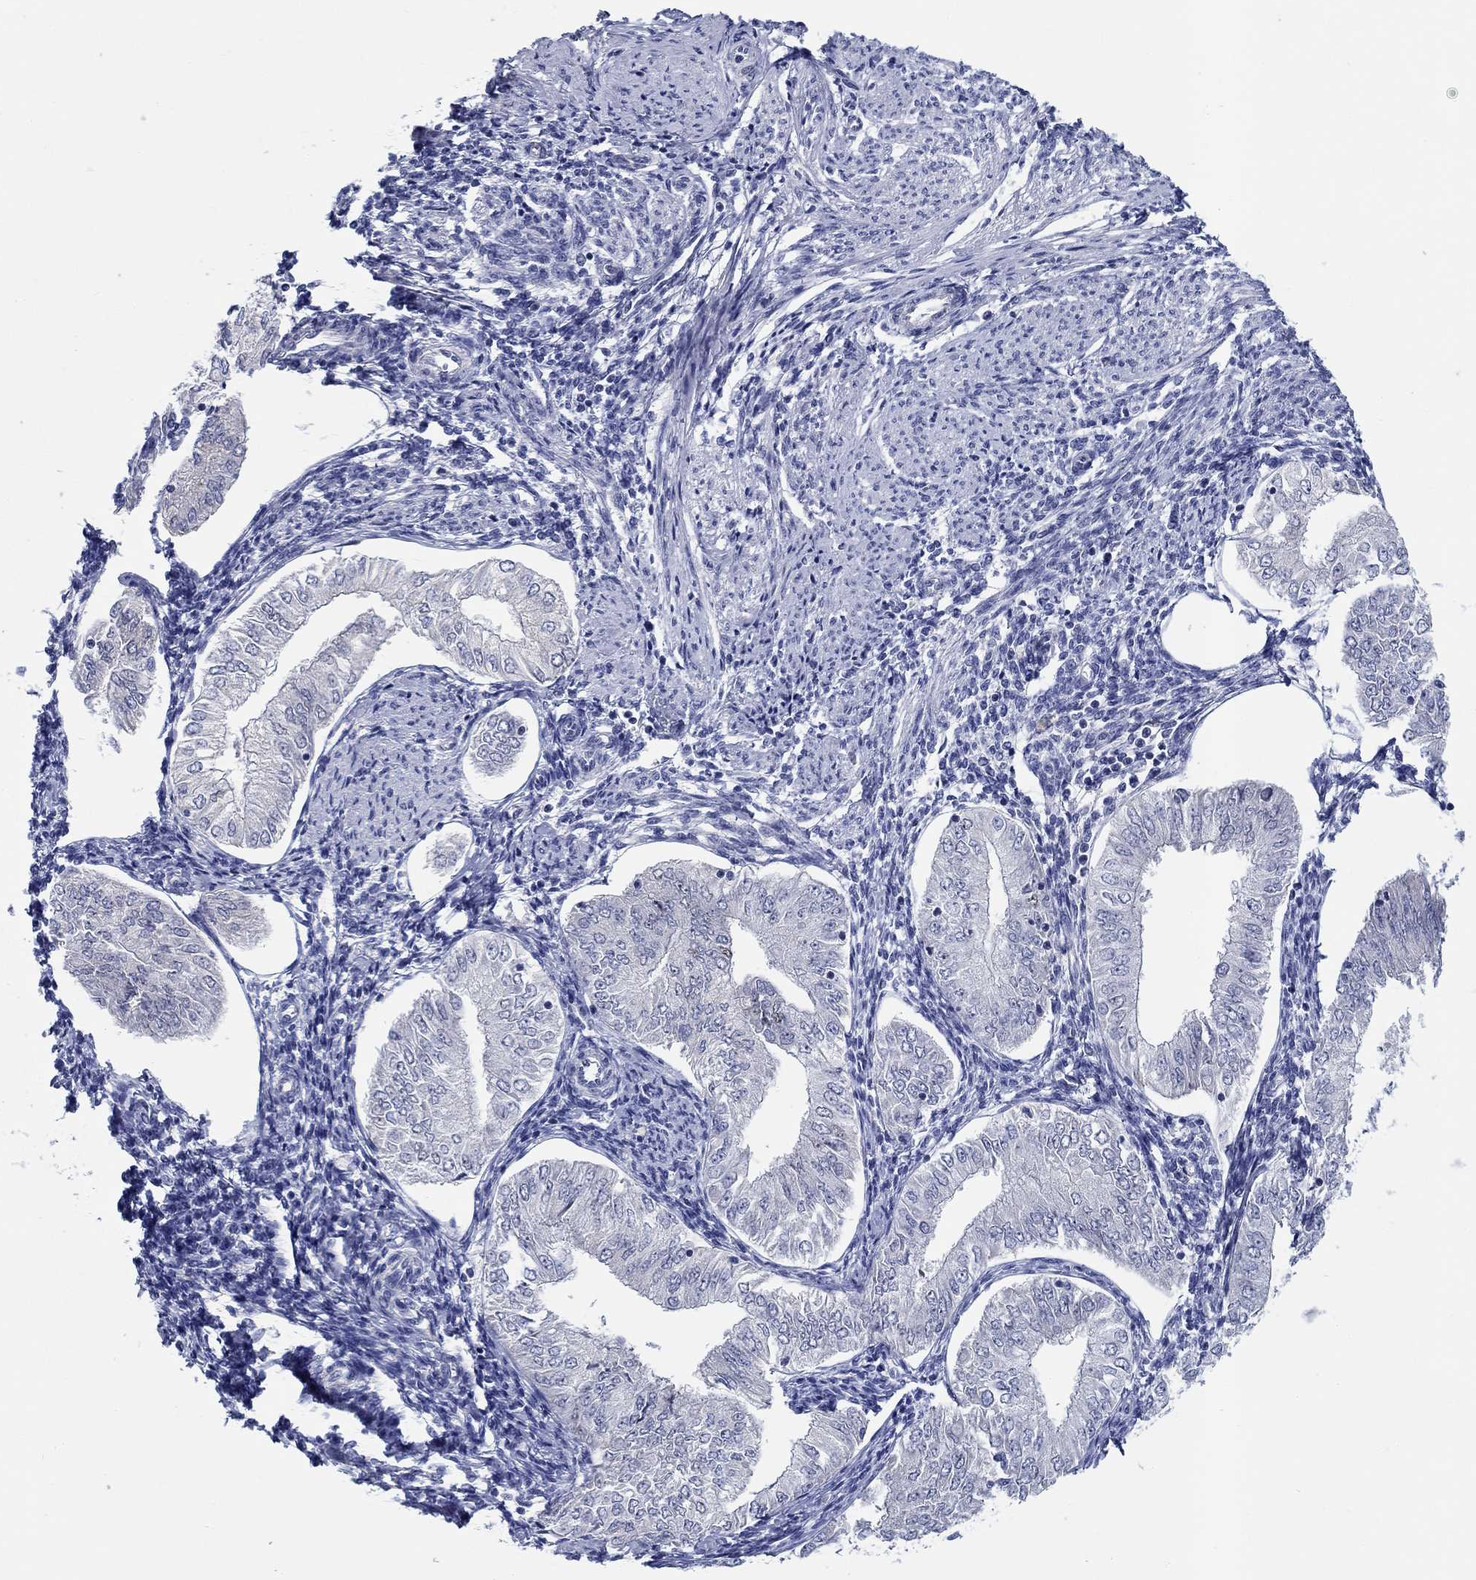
{"staining": {"intensity": "negative", "quantity": "none", "location": "none"}, "tissue": "endometrial cancer", "cell_type": "Tumor cells", "image_type": "cancer", "snomed": [{"axis": "morphology", "description": "Adenocarcinoma, NOS"}, {"axis": "topography", "description": "Endometrium"}], "caption": "A histopathology image of human endometrial cancer (adenocarcinoma) is negative for staining in tumor cells.", "gene": "SMIM18", "patient": {"sex": "female", "age": 53}}